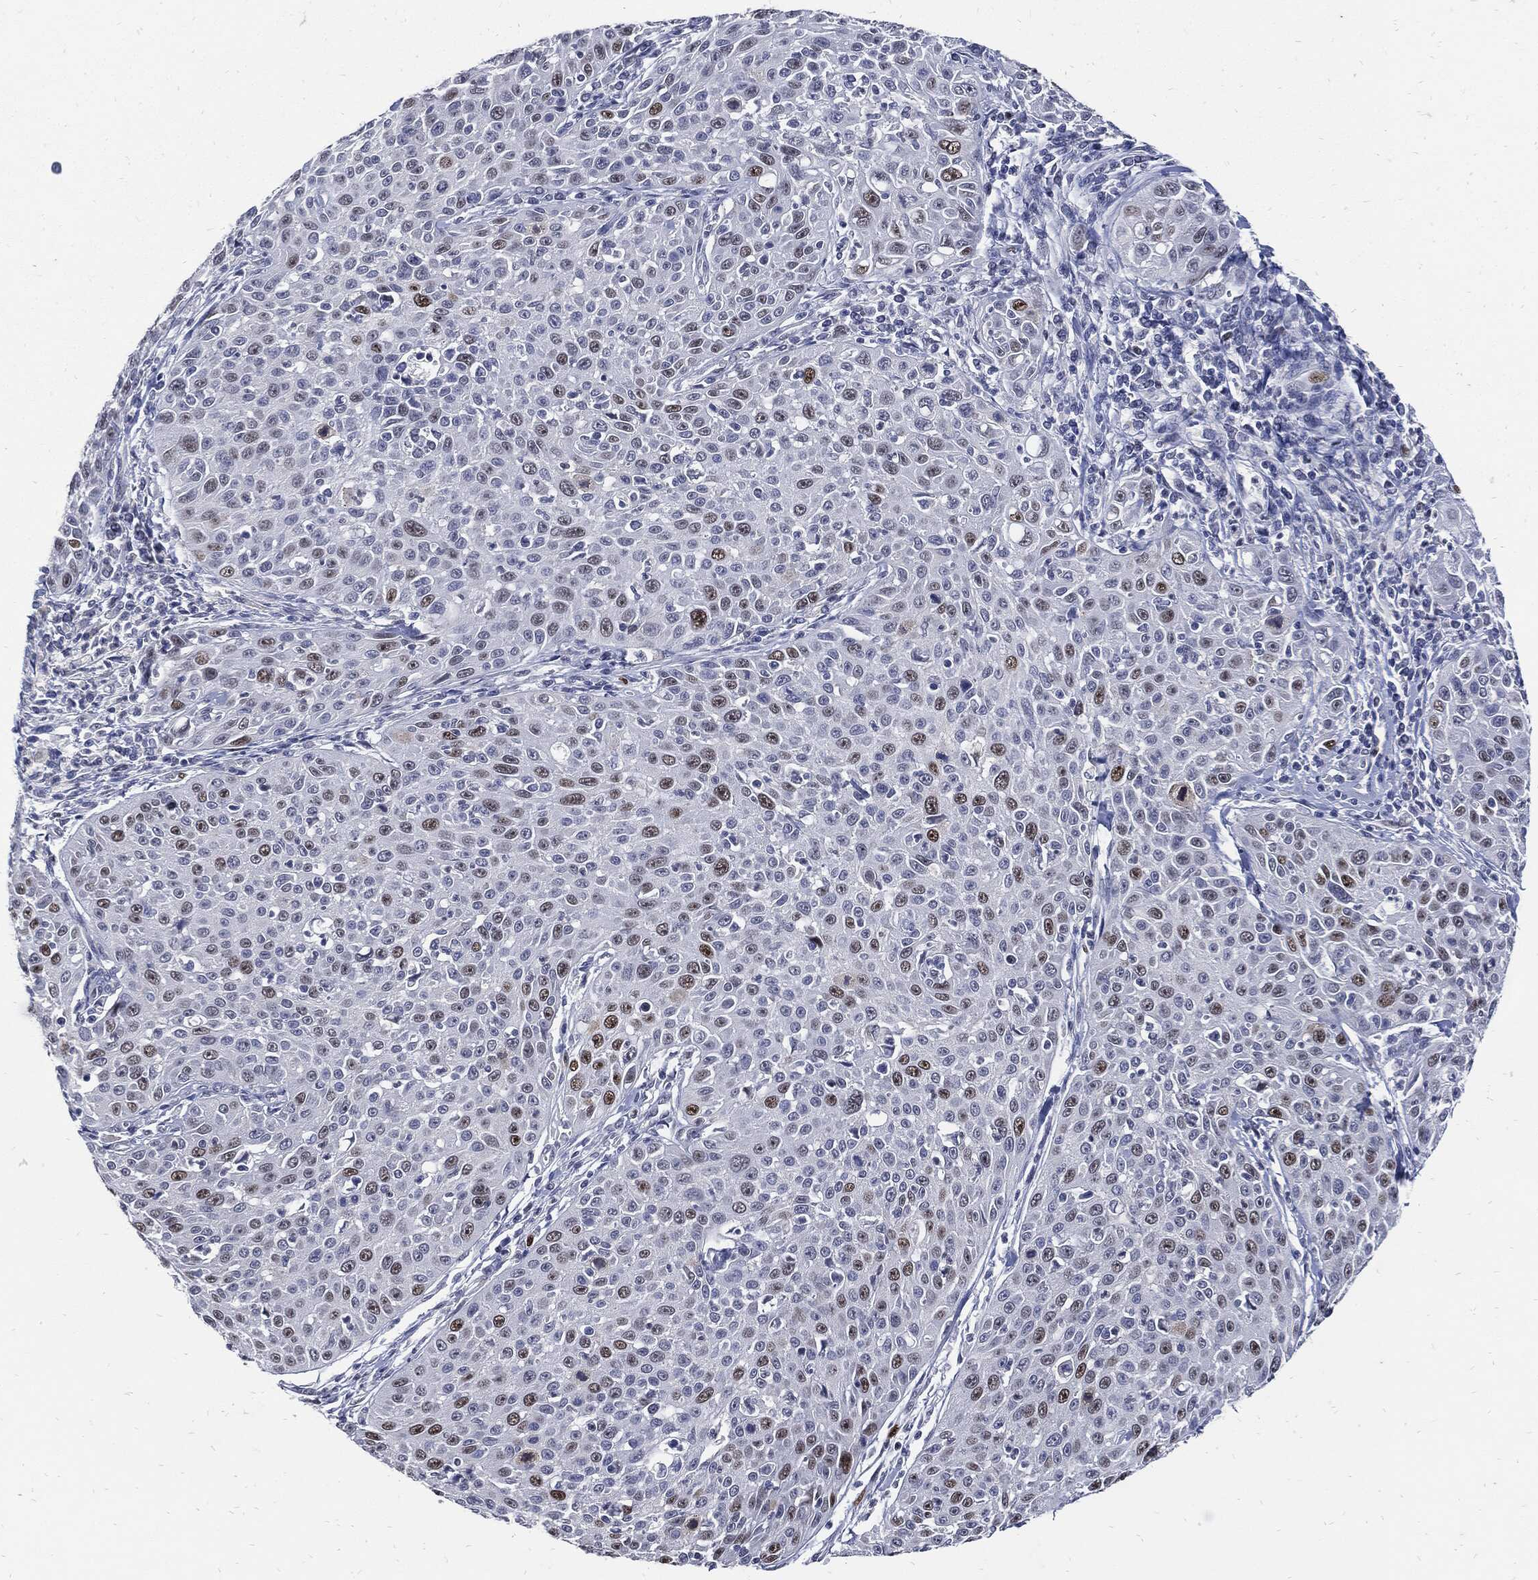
{"staining": {"intensity": "strong", "quantity": "<25%", "location": "nuclear"}, "tissue": "cervical cancer", "cell_type": "Tumor cells", "image_type": "cancer", "snomed": [{"axis": "morphology", "description": "Squamous cell carcinoma, NOS"}, {"axis": "topography", "description": "Cervix"}], "caption": "Immunohistochemical staining of human cervical cancer exhibits strong nuclear protein expression in about <25% of tumor cells. The protein of interest is shown in brown color, while the nuclei are stained blue.", "gene": "NBN", "patient": {"sex": "female", "age": 26}}